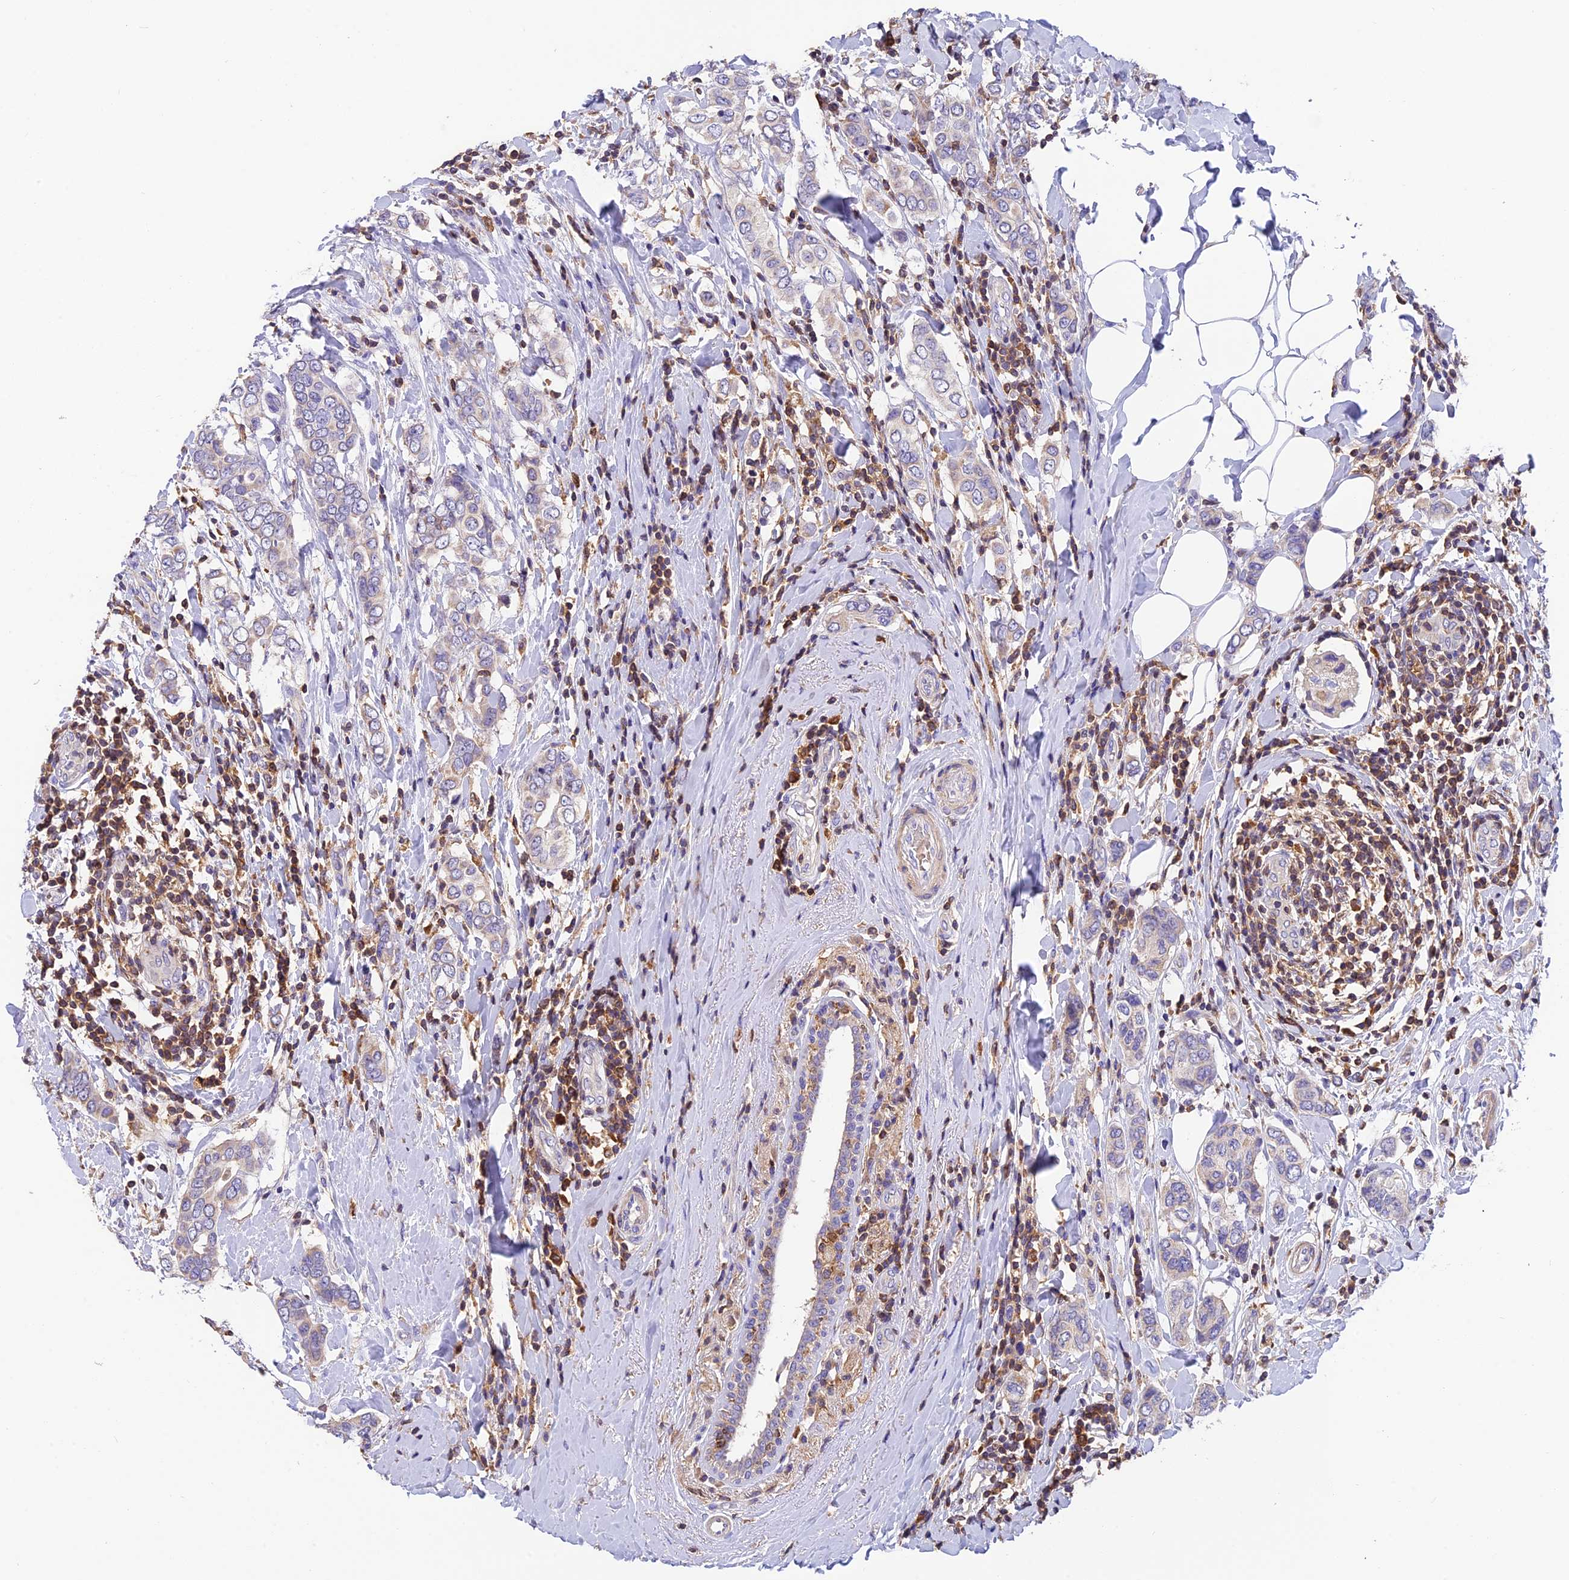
{"staining": {"intensity": "negative", "quantity": "none", "location": "none"}, "tissue": "breast cancer", "cell_type": "Tumor cells", "image_type": "cancer", "snomed": [{"axis": "morphology", "description": "Lobular carcinoma"}, {"axis": "topography", "description": "Breast"}], "caption": "This is a image of immunohistochemistry (IHC) staining of breast lobular carcinoma, which shows no positivity in tumor cells.", "gene": "LPXN", "patient": {"sex": "female", "age": 51}}